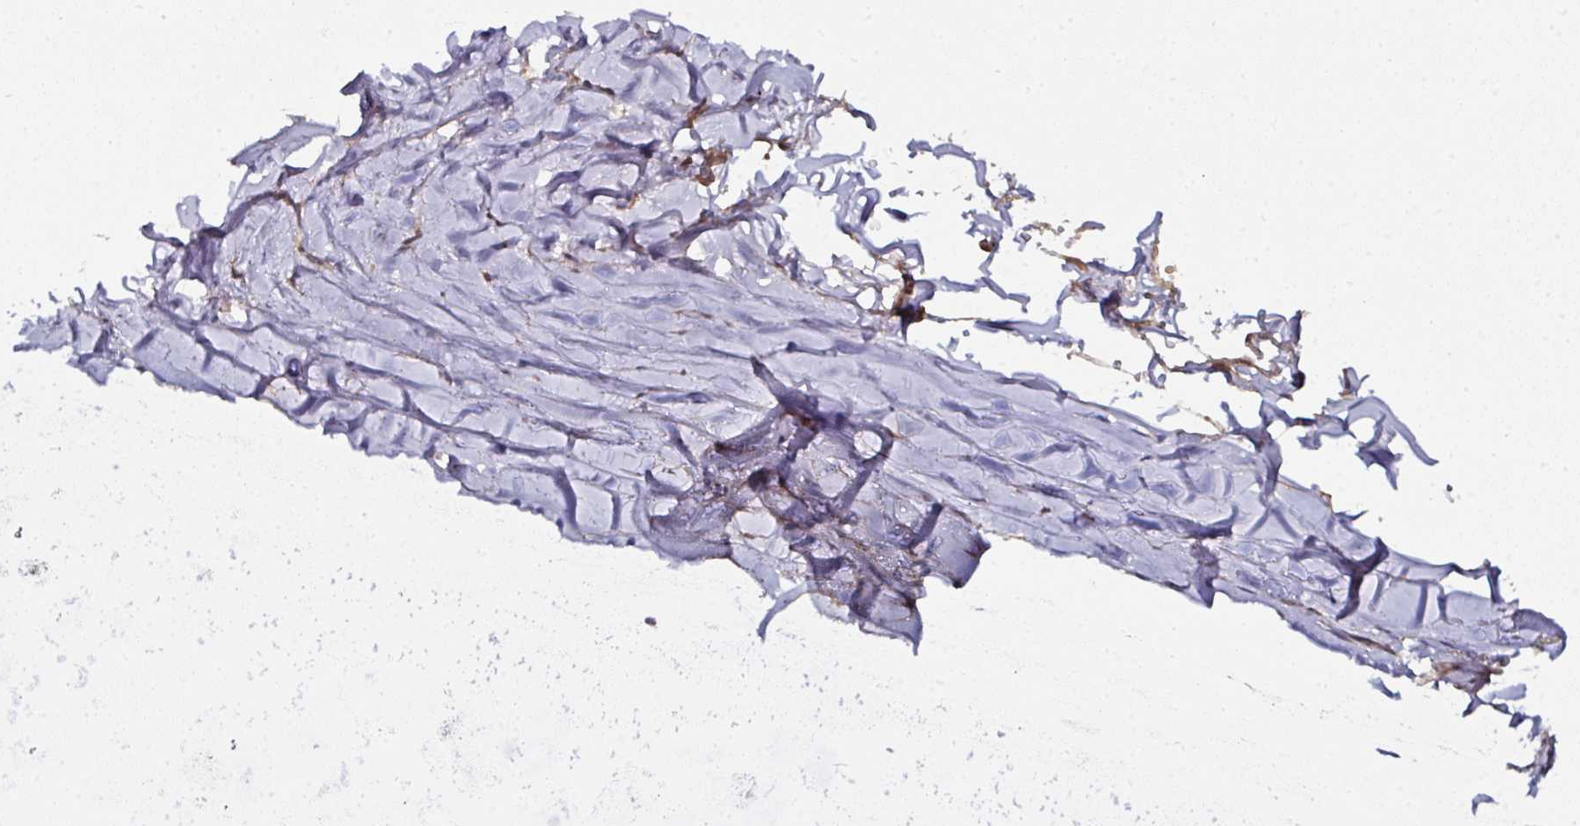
{"staining": {"intensity": "moderate", "quantity": "25%-75%", "location": "cytoplasmic/membranous"}, "tissue": "soft tissue", "cell_type": "Chondrocytes", "image_type": "normal", "snomed": [{"axis": "morphology", "description": "Normal tissue, NOS"}, {"axis": "topography", "description": "Cartilage tissue"}, {"axis": "topography", "description": "Nasopharynx"}, {"axis": "topography", "description": "Thyroid gland"}], "caption": "Immunohistochemical staining of benign human soft tissue exhibits 25%-75% levels of moderate cytoplasmic/membranous protein expression in about 25%-75% of chondrocytes. (DAB IHC with brightfield microscopy, high magnification).", "gene": "CTDSP2", "patient": {"sex": "male", "age": 63}}